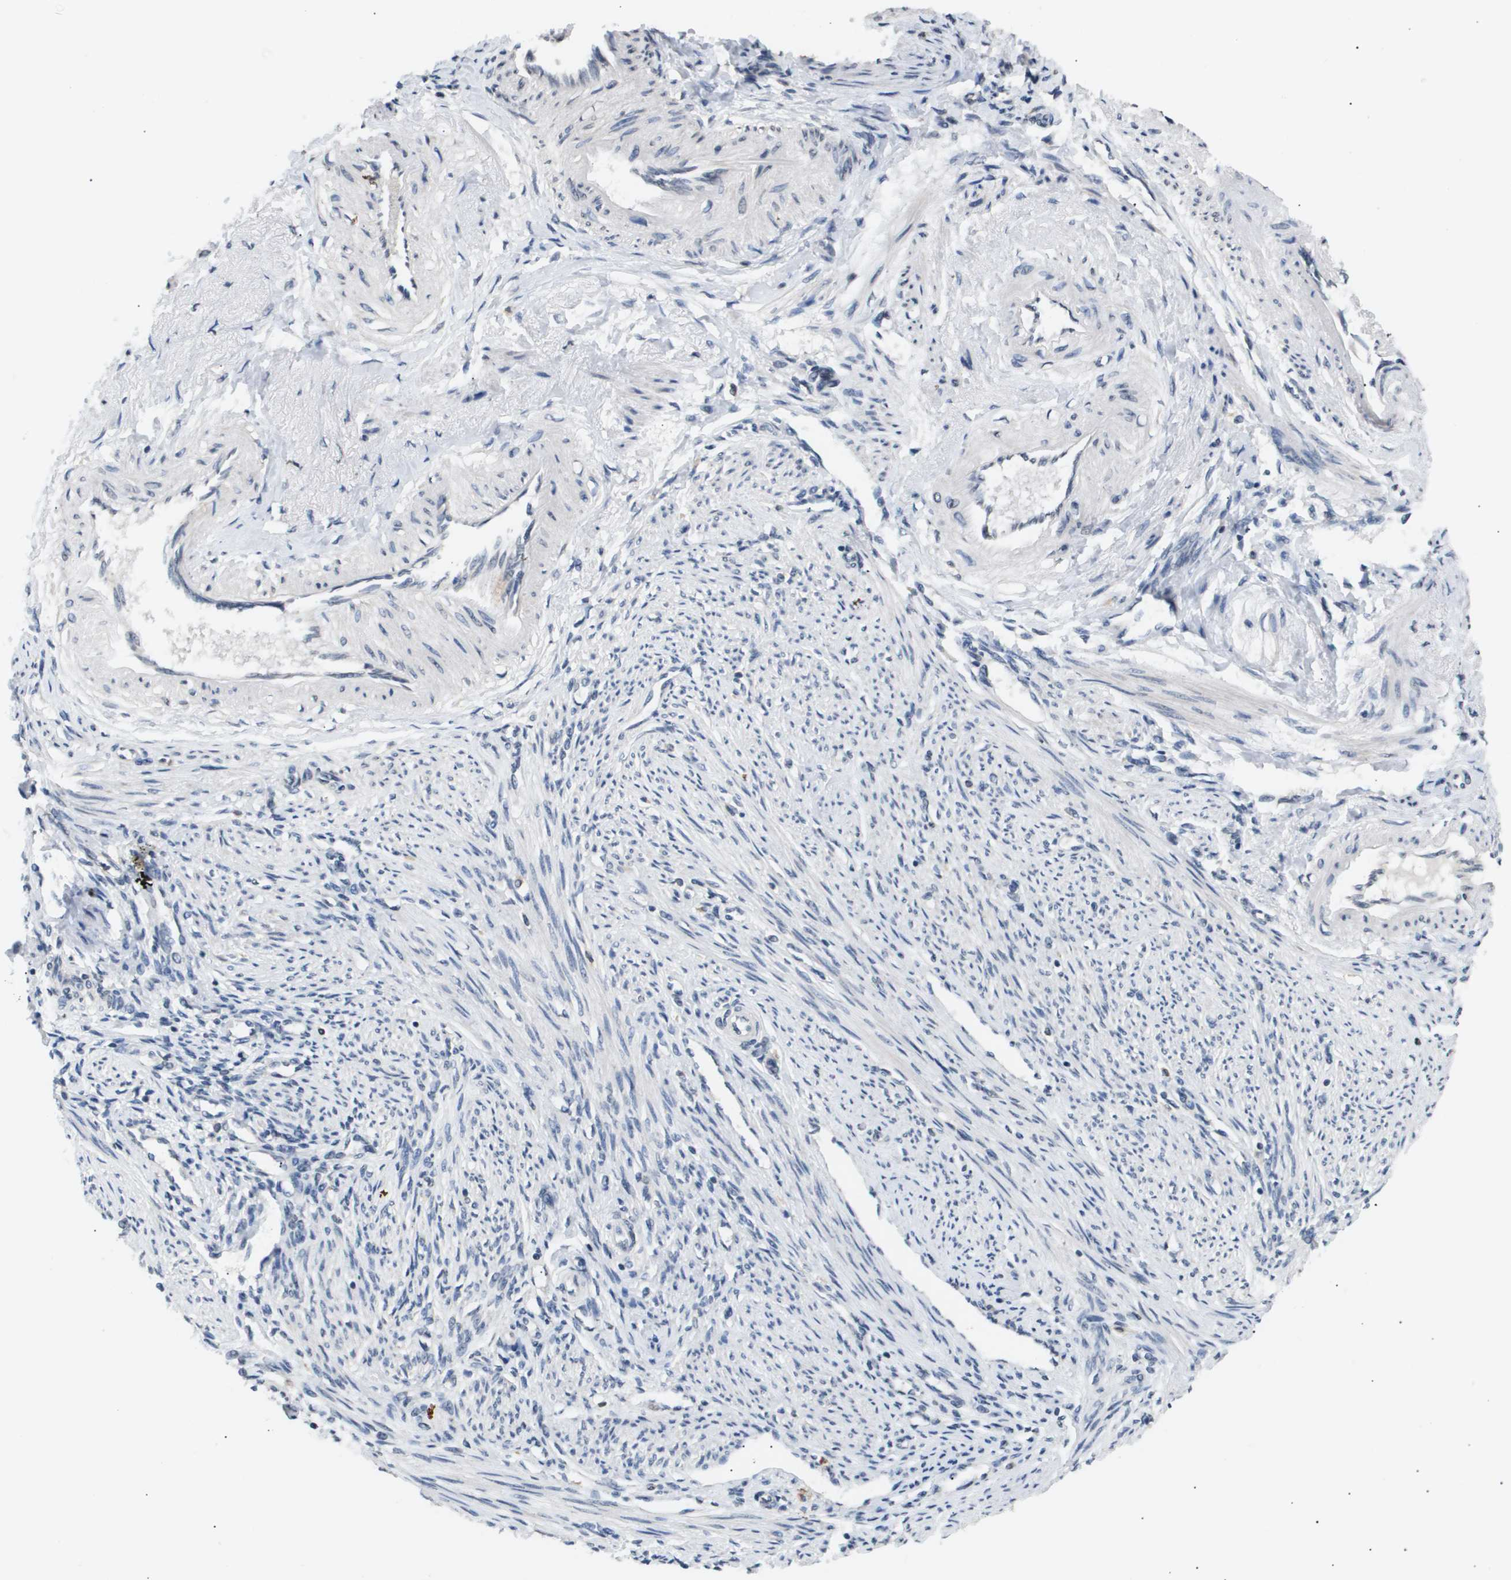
{"staining": {"intensity": "negative", "quantity": "none", "location": "none"}, "tissue": "endometrium", "cell_type": "Cells in endometrial stroma", "image_type": "normal", "snomed": [{"axis": "morphology", "description": "Normal tissue, NOS"}, {"axis": "topography", "description": "Endometrium"}], "caption": "There is no significant positivity in cells in endometrial stroma of endometrium. (DAB immunohistochemistry with hematoxylin counter stain).", "gene": "ANAPC2", "patient": {"sex": "female", "age": 42}}